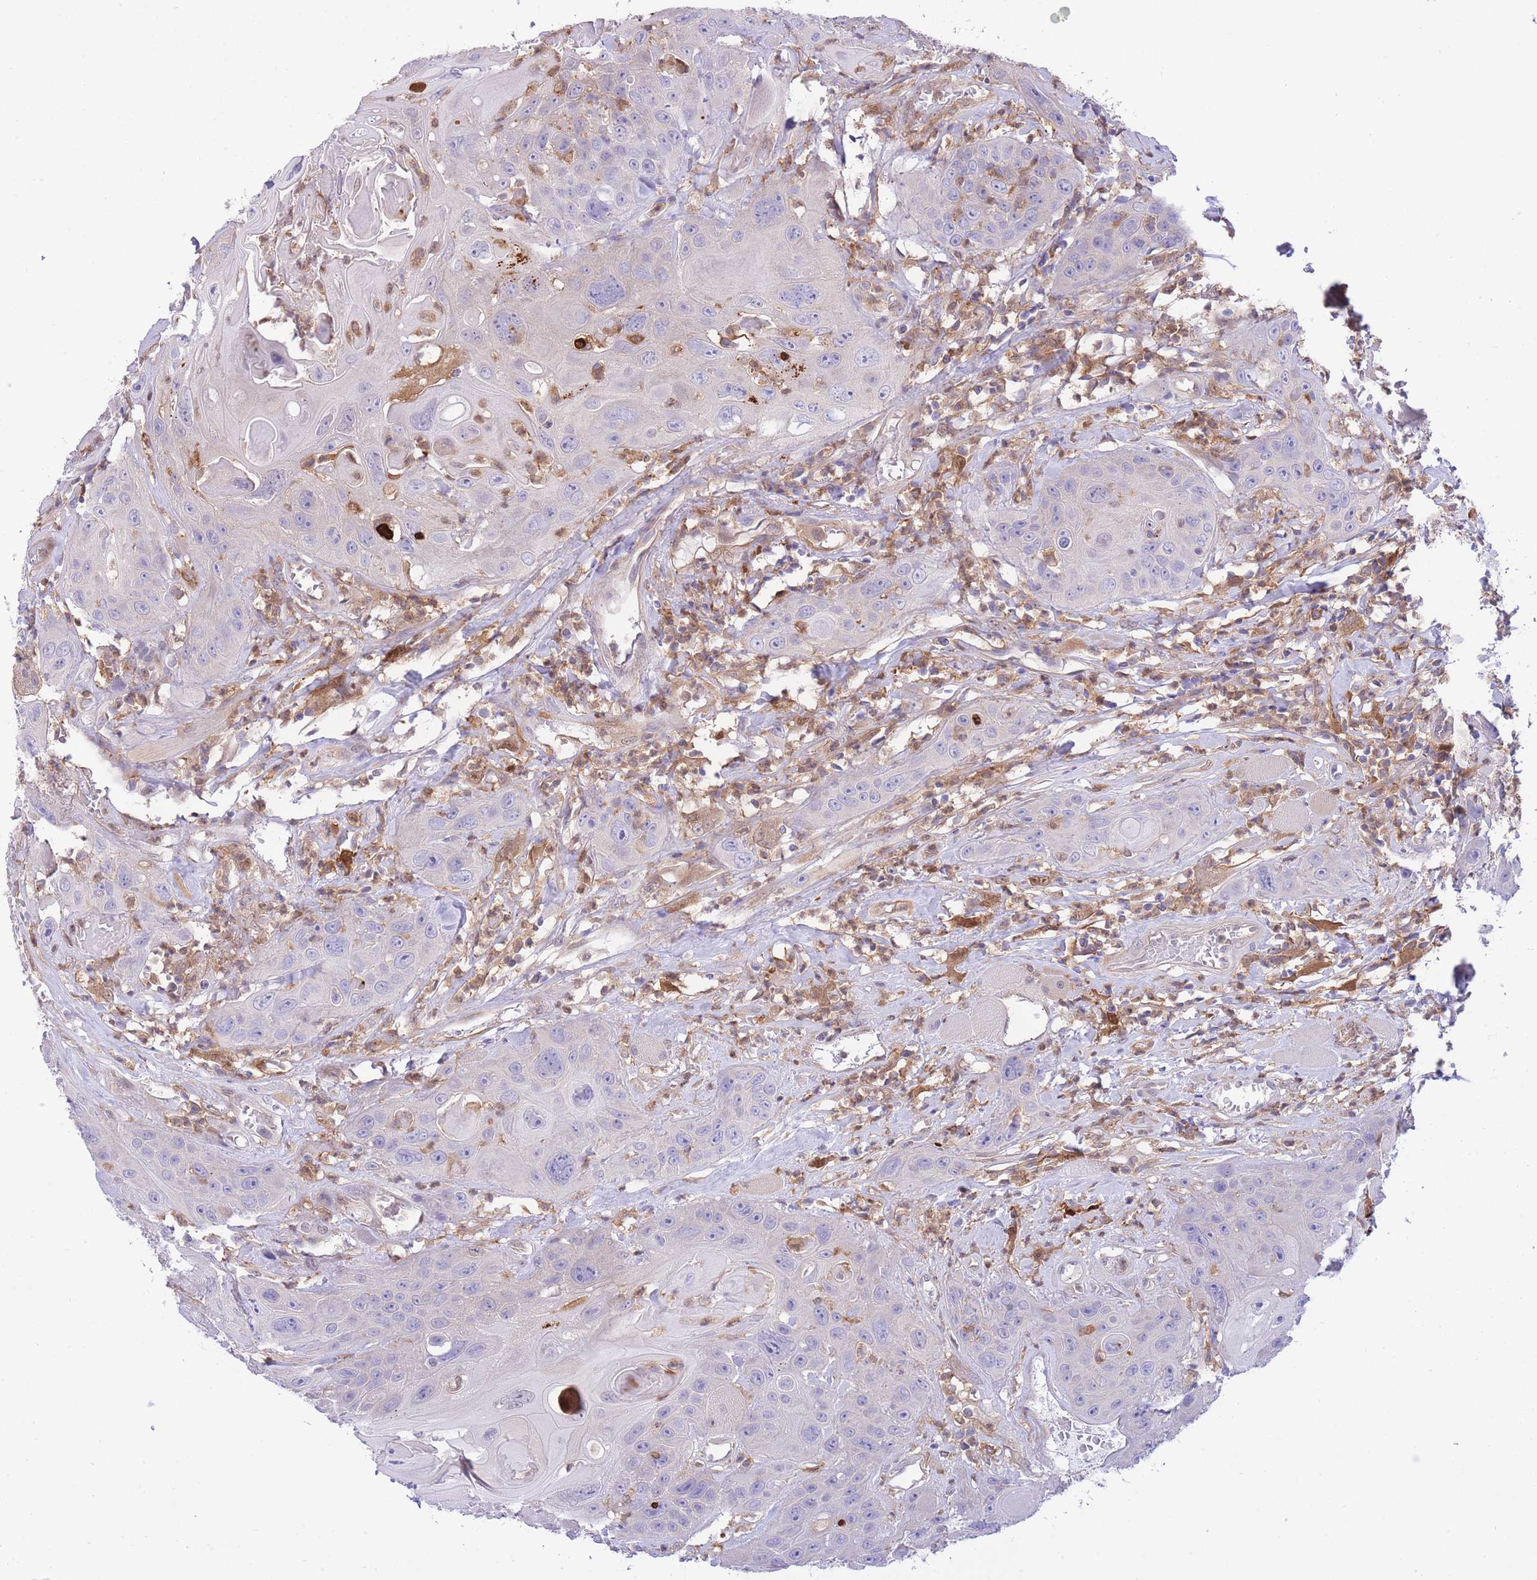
{"staining": {"intensity": "negative", "quantity": "none", "location": "none"}, "tissue": "head and neck cancer", "cell_type": "Tumor cells", "image_type": "cancer", "snomed": [{"axis": "morphology", "description": "Squamous cell carcinoma, NOS"}, {"axis": "topography", "description": "Head-Neck"}], "caption": "Immunohistochemistry (IHC) of human squamous cell carcinoma (head and neck) displays no staining in tumor cells. (DAB (3,3'-diaminobenzidine) immunohistochemistry (IHC), high magnification).", "gene": "NAMPT", "patient": {"sex": "female", "age": 59}}